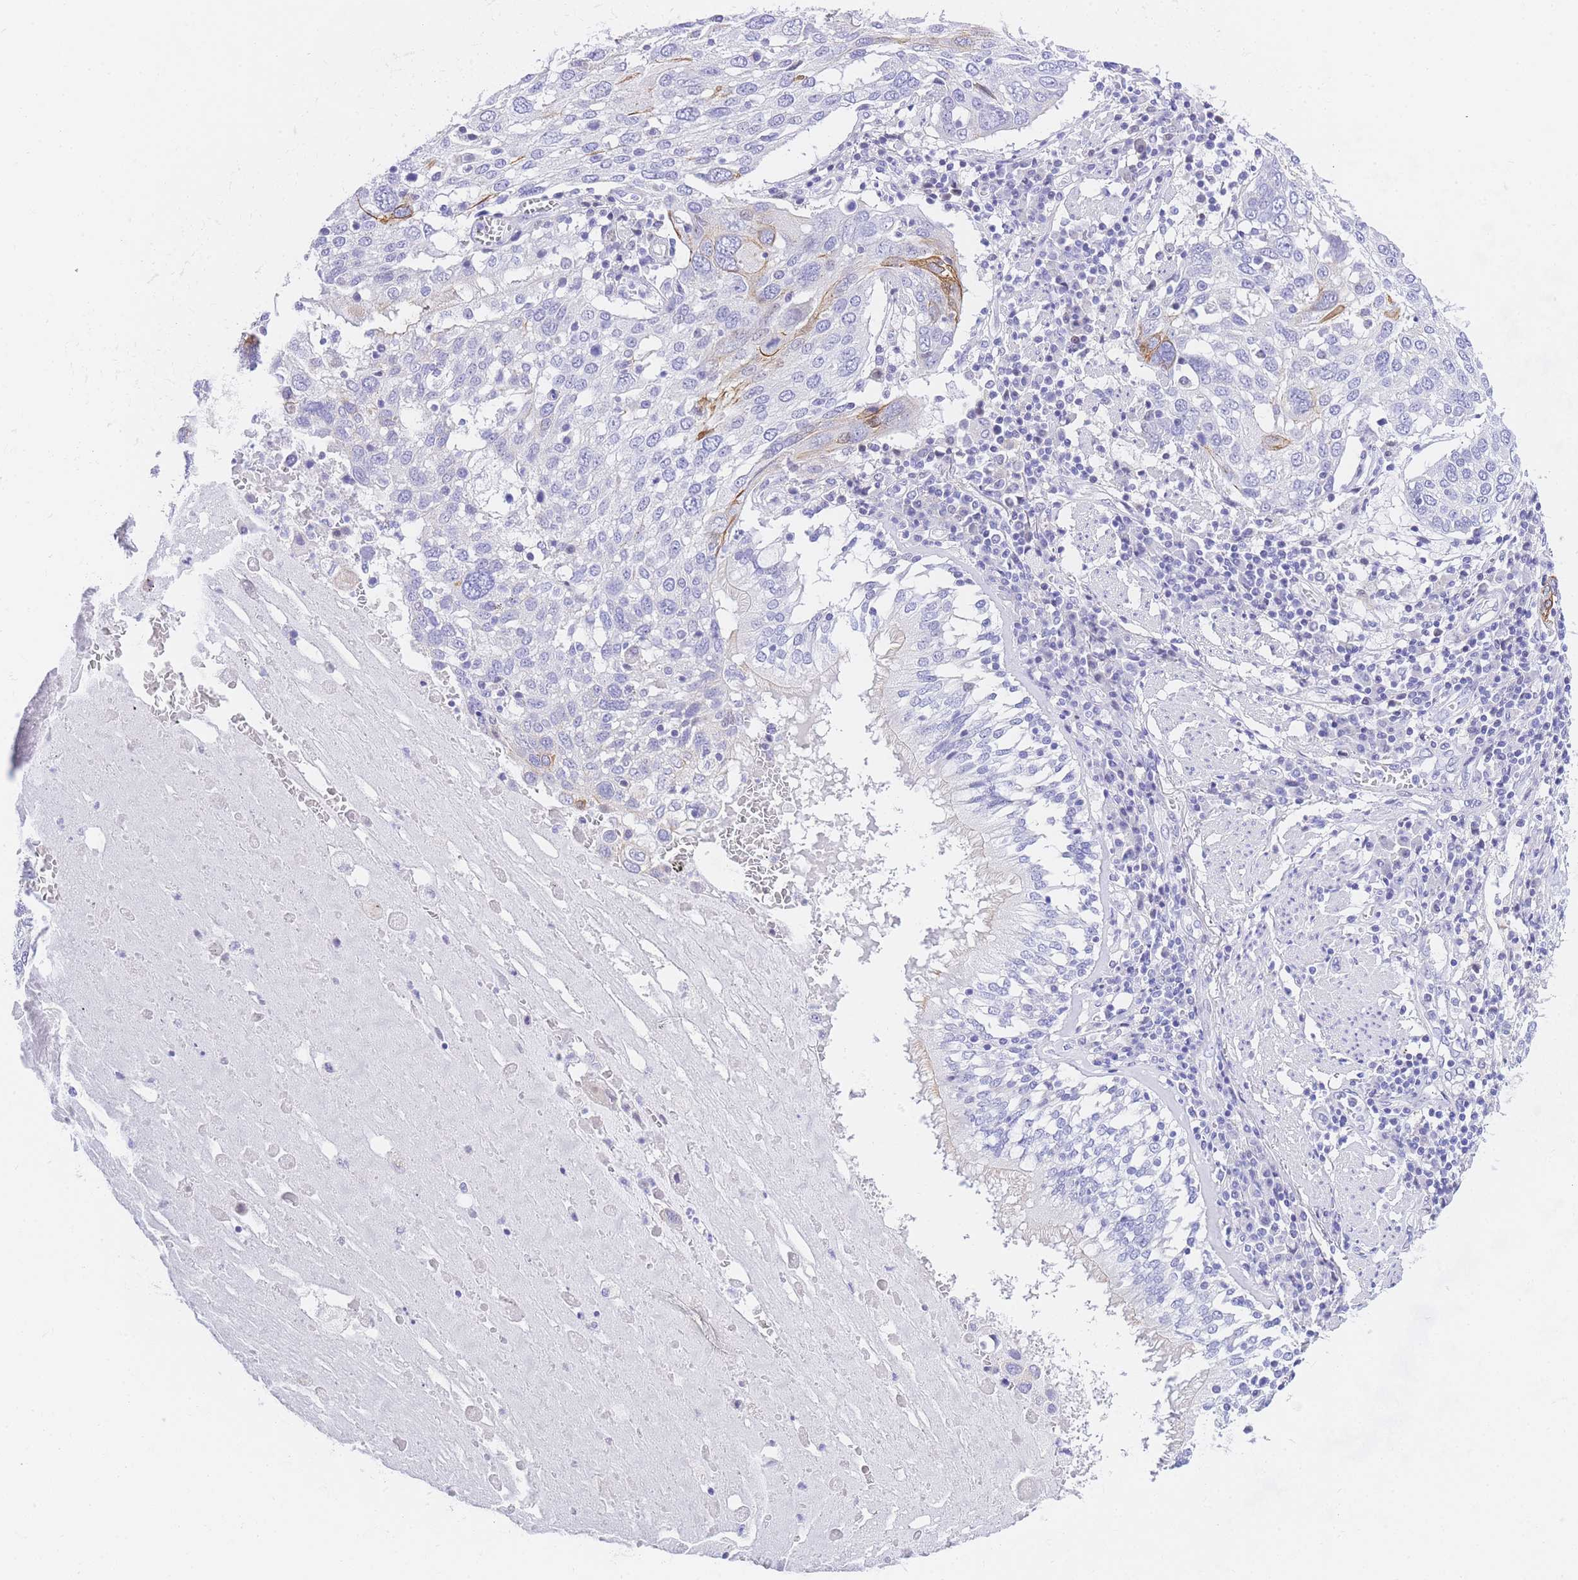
{"staining": {"intensity": "weak", "quantity": "<25%", "location": "cytoplasmic/membranous"}, "tissue": "lung cancer", "cell_type": "Tumor cells", "image_type": "cancer", "snomed": [{"axis": "morphology", "description": "Squamous cell carcinoma, NOS"}, {"axis": "topography", "description": "Lung"}], "caption": "High power microscopy micrograph of an immunohistochemistry (IHC) histopathology image of lung squamous cell carcinoma, revealing no significant expression in tumor cells.", "gene": "TIFAB", "patient": {"sex": "male", "age": 65}}